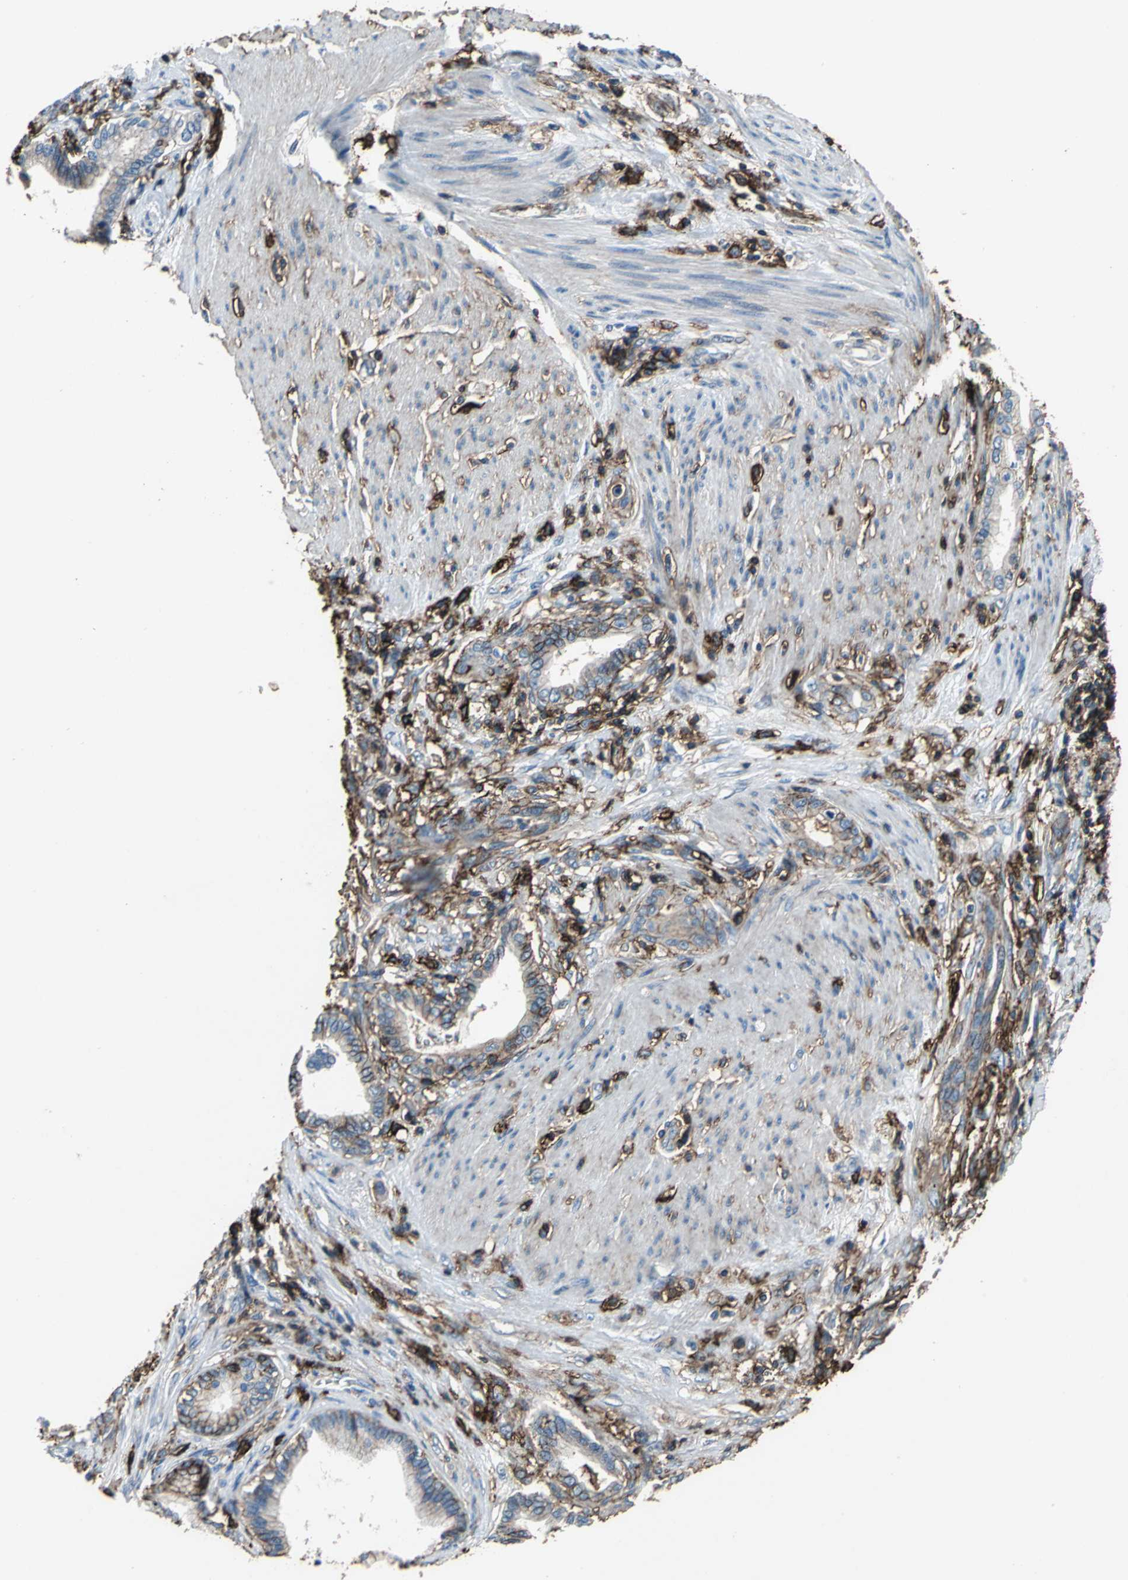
{"staining": {"intensity": "strong", "quantity": ">75%", "location": "cytoplasmic/membranous"}, "tissue": "pancreatic cancer", "cell_type": "Tumor cells", "image_type": "cancer", "snomed": [{"axis": "morphology", "description": "Adenocarcinoma, NOS"}, {"axis": "topography", "description": "Pancreas"}], "caption": "DAB immunohistochemical staining of adenocarcinoma (pancreatic) reveals strong cytoplasmic/membranous protein expression in about >75% of tumor cells.", "gene": "CD44", "patient": {"sex": "female", "age": 64}}